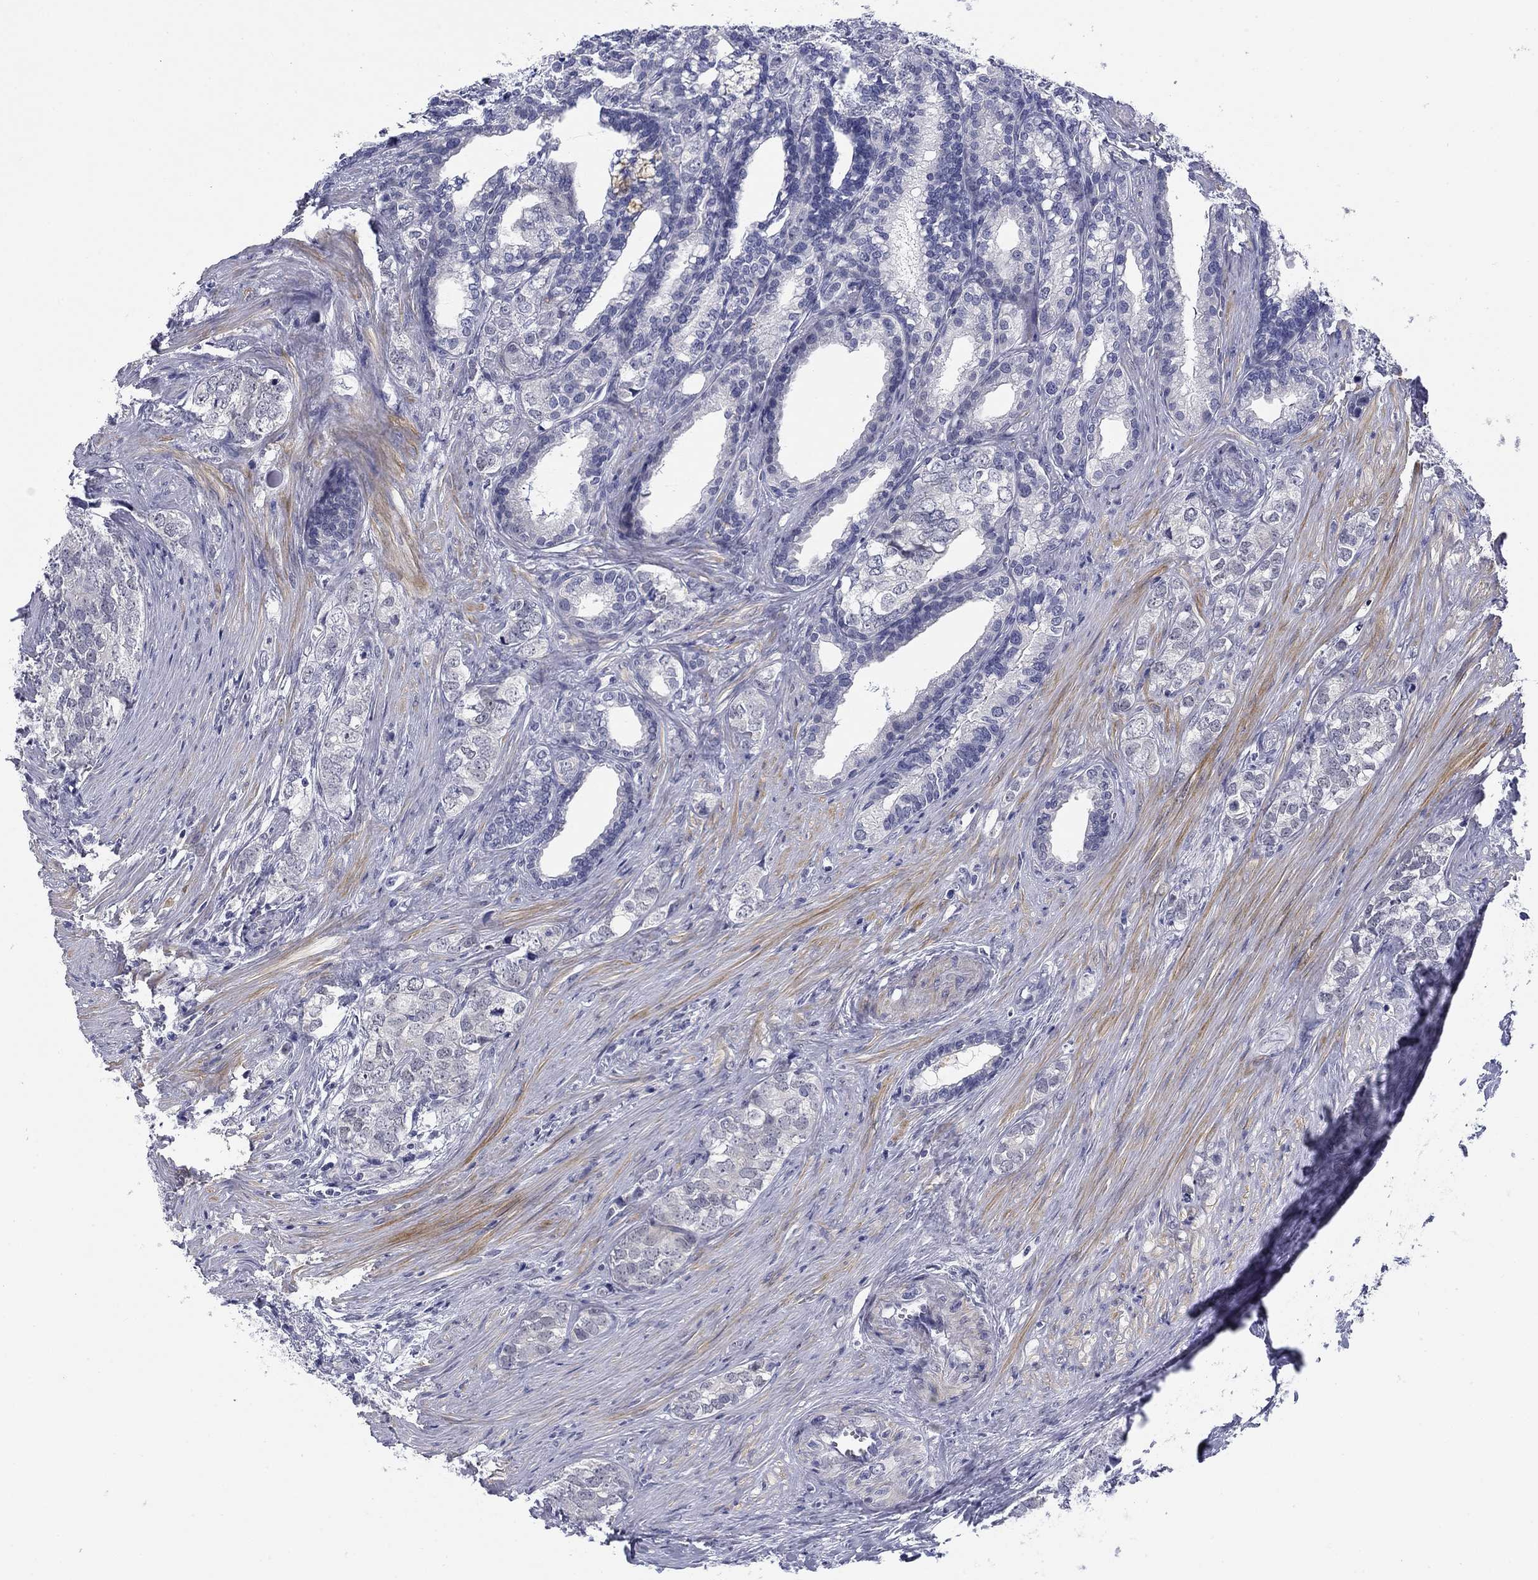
{"staining": {"intensity": "negative", "quantity": "none", "location": "none"}, "tissue": "prostate cancer", "cell_type": "Tumor cells", "image_type": "cancer", "snomed": [{"axis": "morphology", "description": "Adenocarcinoma, NOS"}, {"axis": "topography", "description": "Prostate and seminal vesicle, NOS"}], "caption": "Human prostate adenocarcinoma stained for a protein using IHC displays no staining in tumor cells.", "gene": "TIGD4", "patient": {"sex": "male", "age": 63}}